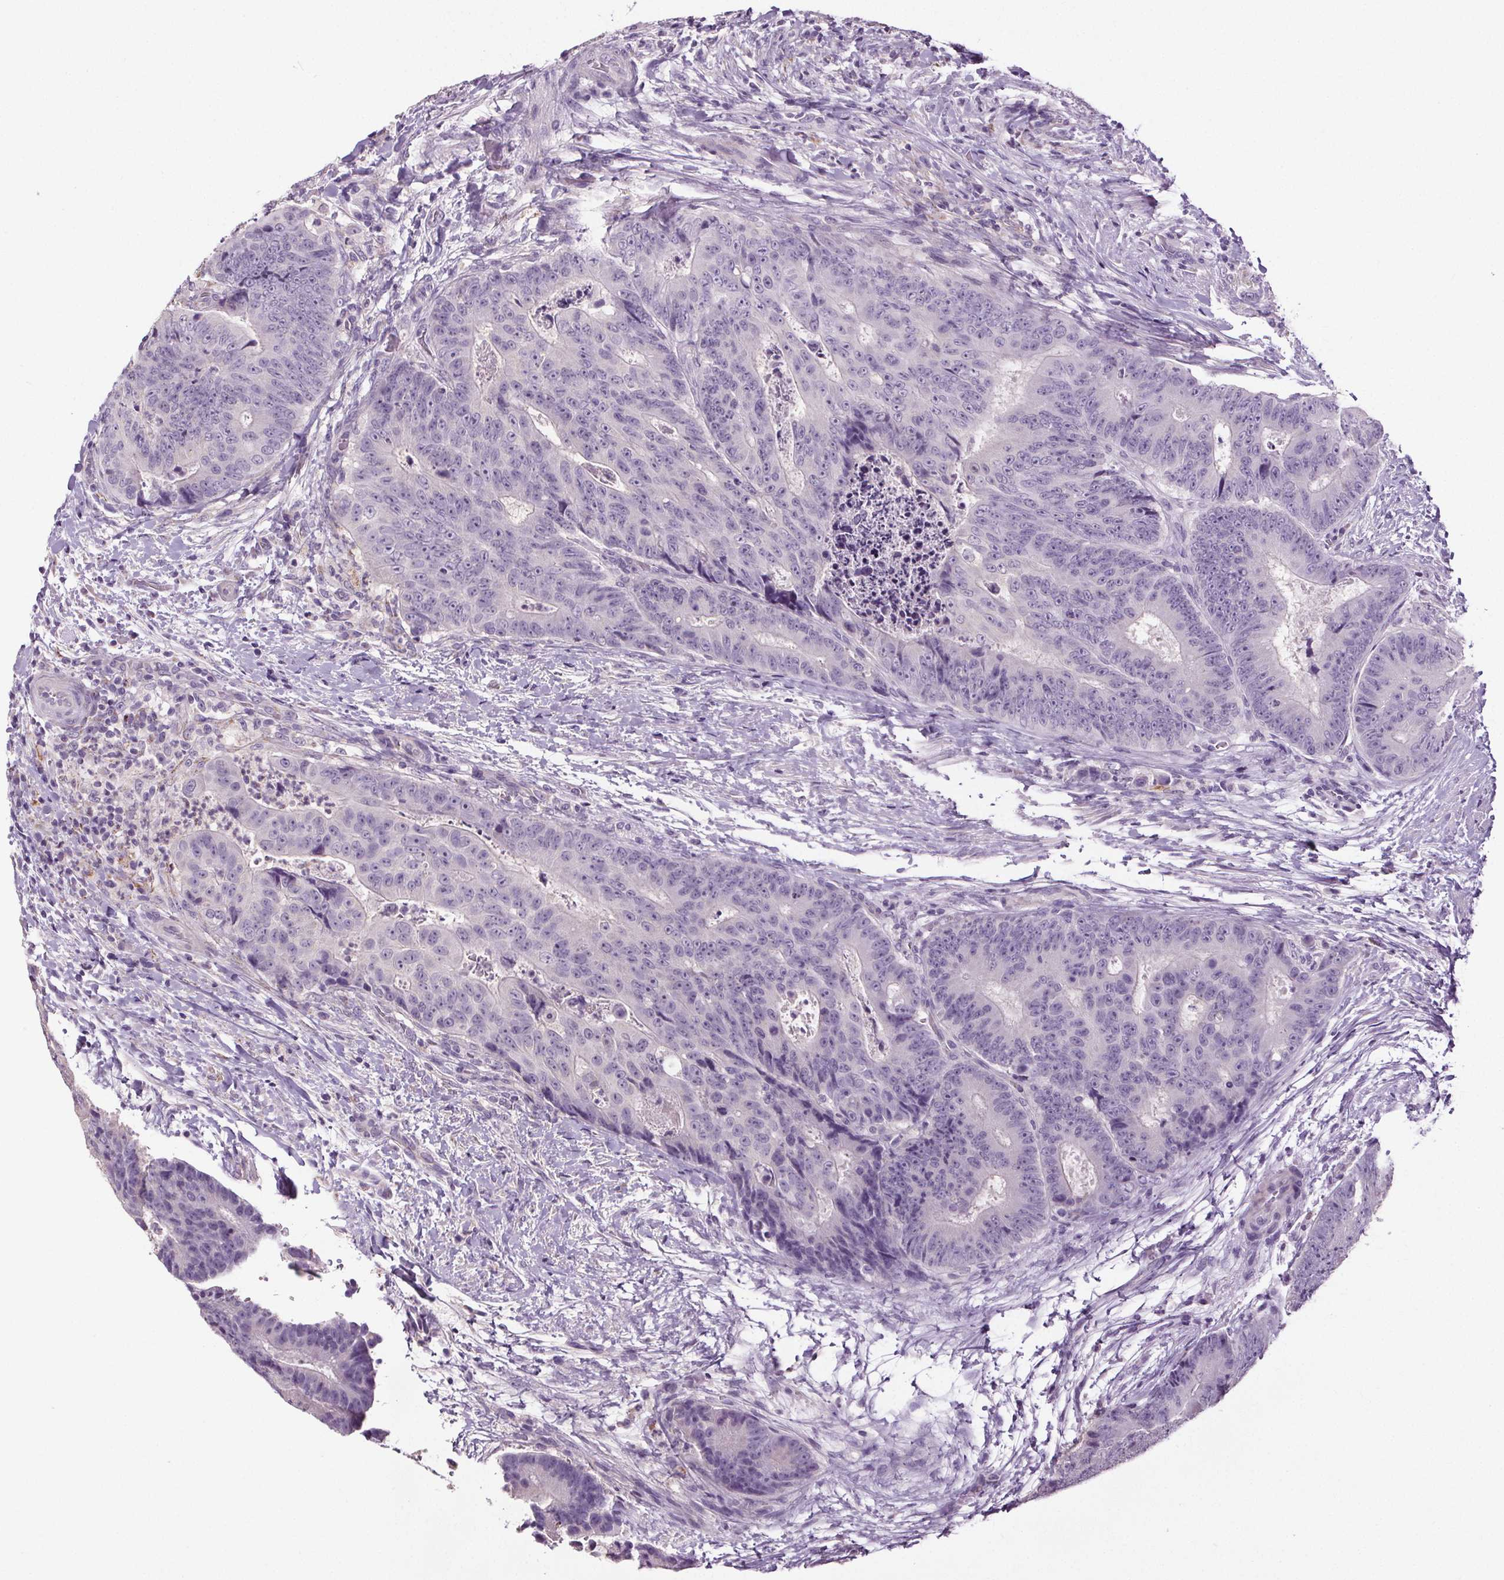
{"staining": {"intensity": "negative", "quantity": "none", "location": "none"}, "tissue": "colorectal cancer", "cell_type": "Tumor cells", "image_type": "cancer", "snomed": [{"axis": "morphology", "description": "Adenocarcinoma, NOS"}, {"axis": "topography", "description": "Colon"}], "caption": "Immunohistochemistry (IHC) micrograph of neoplastic tissue: colorectal cancer stained with DAB shows no significant protein staining in tumor cells.", "gene": "GPIHBP1", "patient": {"sex": "female", "age": 48}}